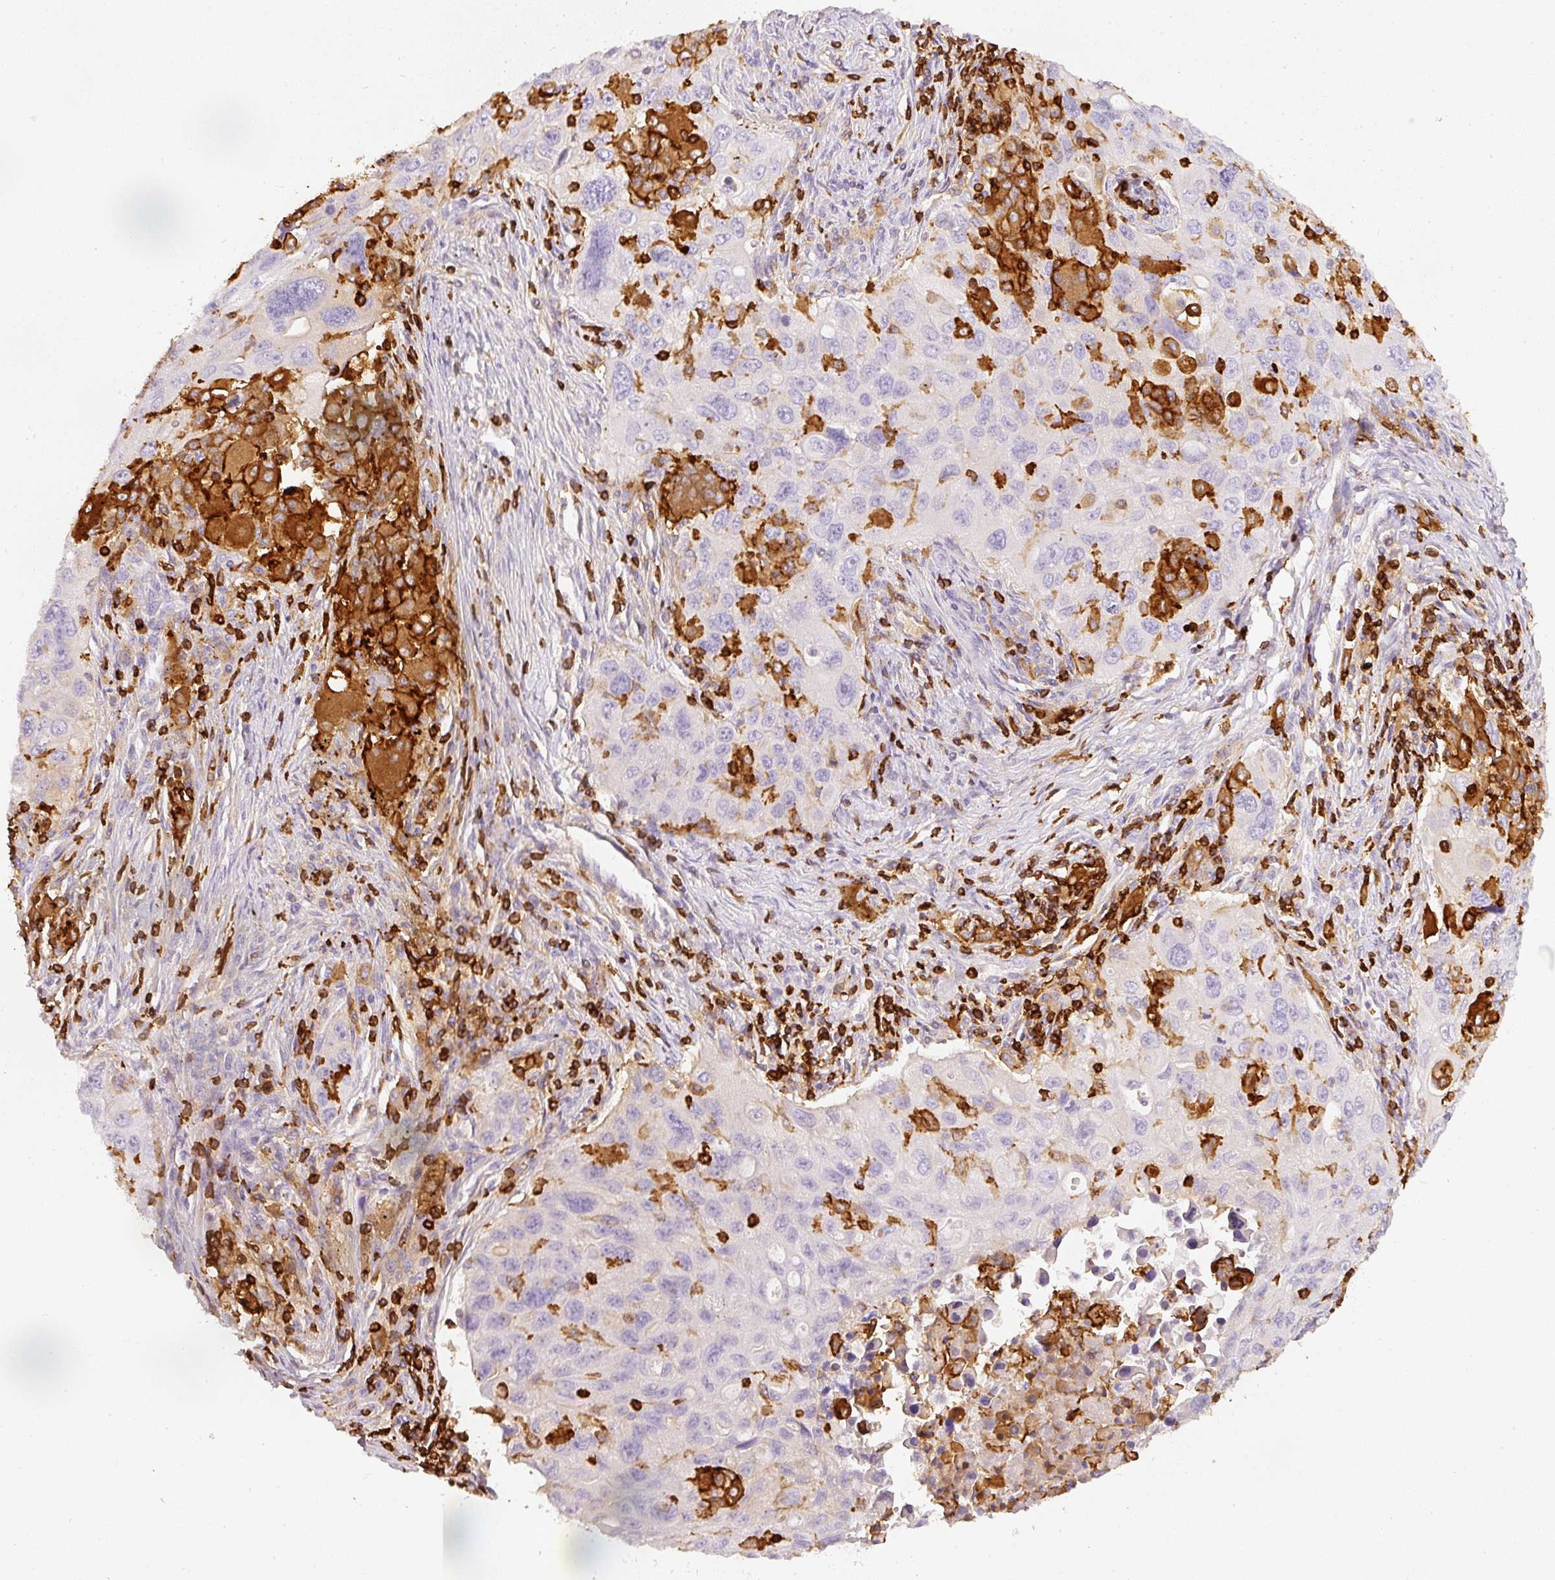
{"staining": {"intensity": "negative", "quantity": "none", "location": "none"}, "tissue": "lung cancer", "cell_type": "Tumor cells", "image_type": "cancer", "snomed": [{"axis": "morphology", "description": "Adenocarcinoma, NOS"}, {"axis": "morphology", "description": "Adenocarcinoma, metastatic, NOS"}, {"axis": "topography", "description": "Lymph node"}, {"axis": "topography", "description": "Lung"}], "caption": "Immunohistochemistry (IHC) of lung cancer (metastatic adenocarcinoma) reveals no staining in tumor cells. (Stains: DAB IHC with hematoxylin counter stain, Microscopy: brightfield microscopy at high magnification).", "gene": "EVL", "patient": {"sex": "female", "age": 42}}